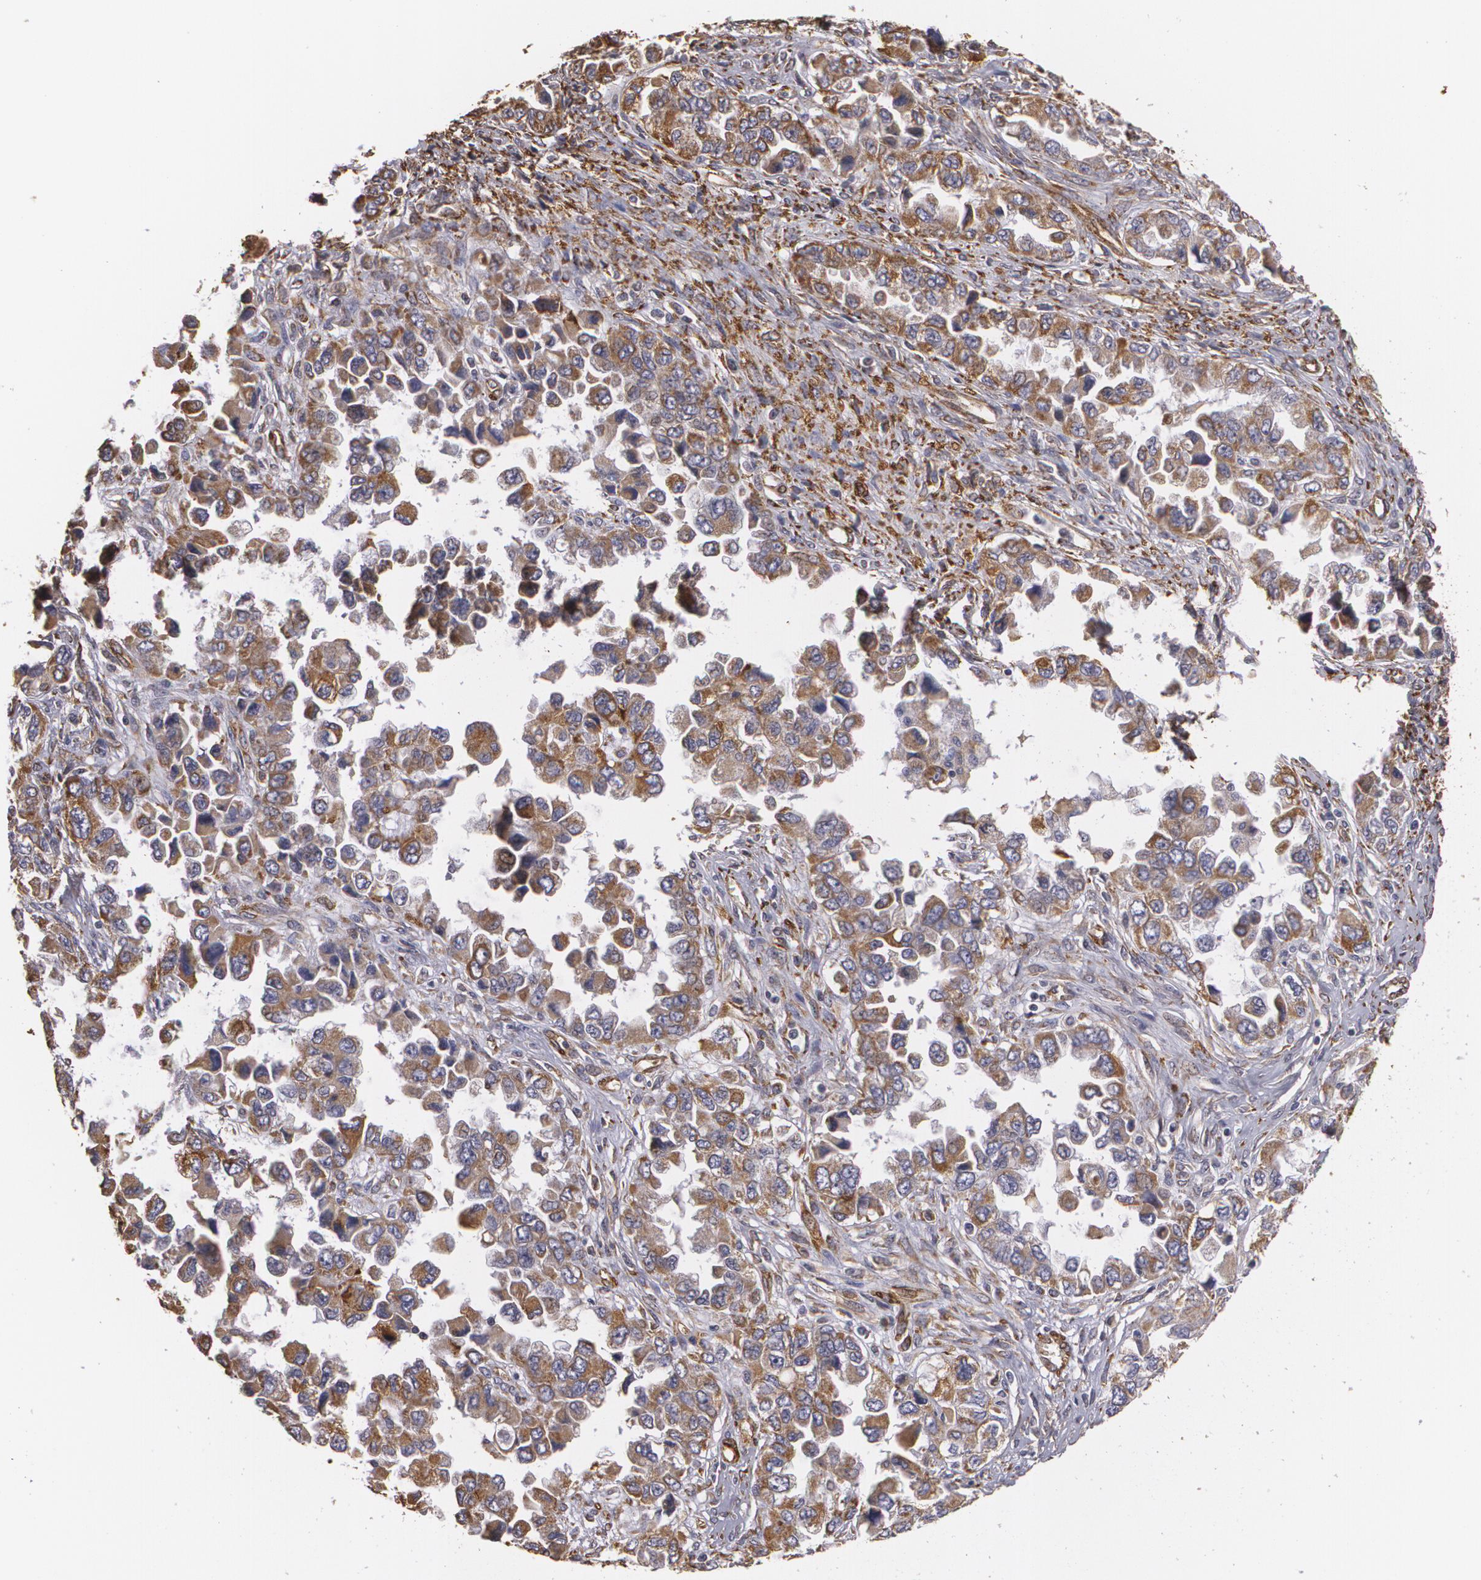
{"staining": {"intensity": "strong", "quantity": ">75%", "location": "cytoplasmic/membranous"}, "tissue": "ovarian cancer", "cell_type": "Tumor cells", "image_type": "cancer", "snomed": [{"axis": "morphology", "description": "Cystadenocarcinoma, serous, NOS"}, {"axis": "topography", "description": "Ovary"}], "caption": "A high amount of strong cytoplasmic/membranous expression is identified in about >75% of tumor cells in ovarian cancer (serous cystadenocarcinoma) tissue.", "gene": "CYB5R3", "patient": {"sex": "female", "age": 84}}